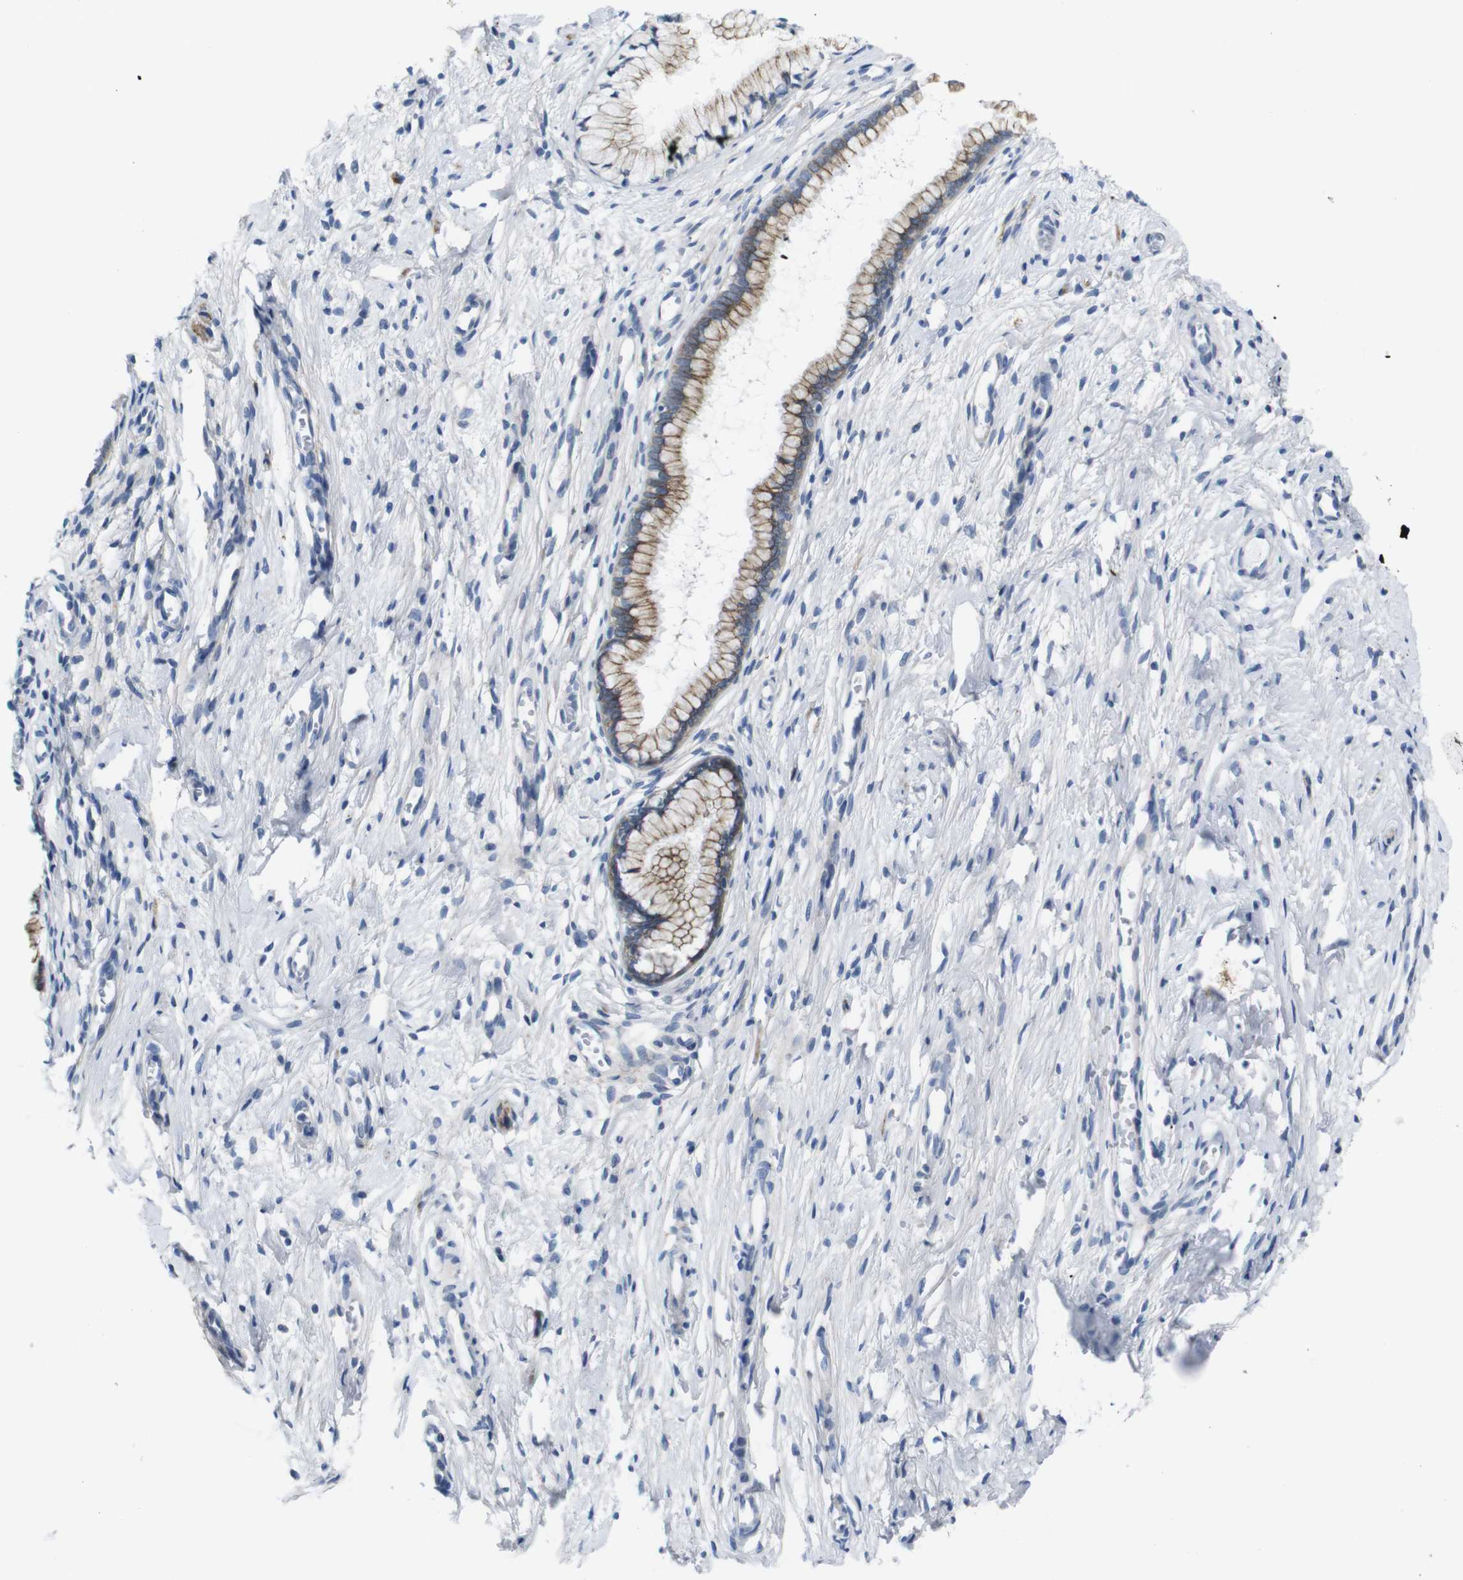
{"staining": {"intensity": "moderate", "quantity": "25%-75%", "location": "cytoplasmic/membranous"}, "tissue": "cervix", "cell_type": "Glandular cells", "image_type": "normal", "snomed": [{"axis": "morphology", "description": "Normal tissue, NOS"}, {"axis": "topography", "description": "Cervix"}], "caption": "IHC histopathology image of benign human cervix stained for a protein (brown), which reveals medium levels of moderate cytoplasmic/membranous expression in approximately 25%-75% of glandular cells.", "gene": "ANK3", "patient": {"sex": "female", "age": 65}}